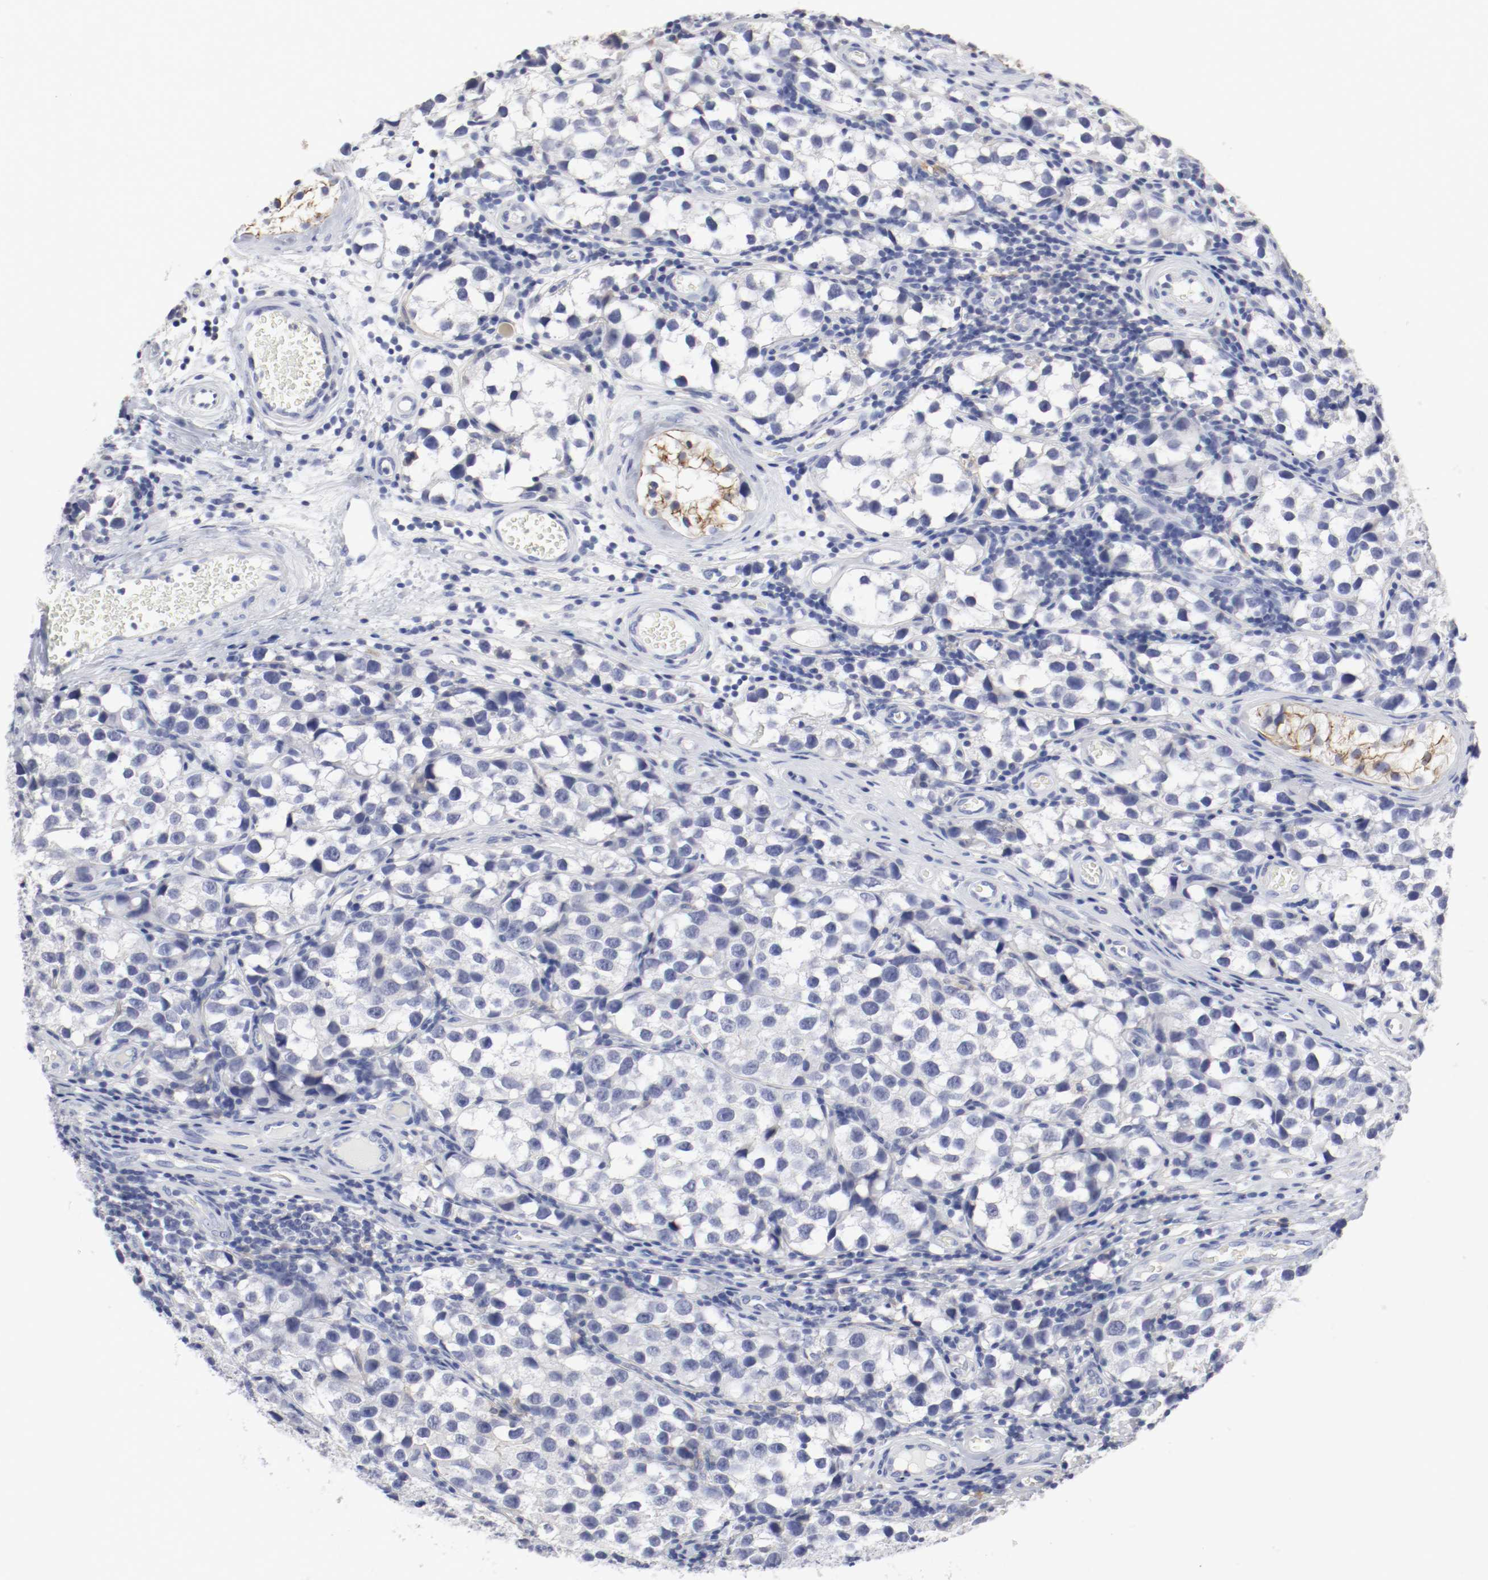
{"staining": {"intensity": "negative", "quantity": "none", "location": "none"}, "tissue": "testis cancer", "cell_type": "Tumor cells", "image_type": "cancer", "snomed": [{"axis": "morphology", "description": "Seminoma, NOS"}, {"axis": "topography", "description": "Testis"}], "caption": "Image shows no significant protein positivity in tumor cells of testis cancer (seminoma). (Stains: DAB (3,3'-diaminobenzidine) immunohistochemistry (IHC) with hematoxylin counter stain, Microscopy: brightfield microscopy at high magnification).", "gene": "ITGAX", "patient": {"sex": "male", "age": 39}}